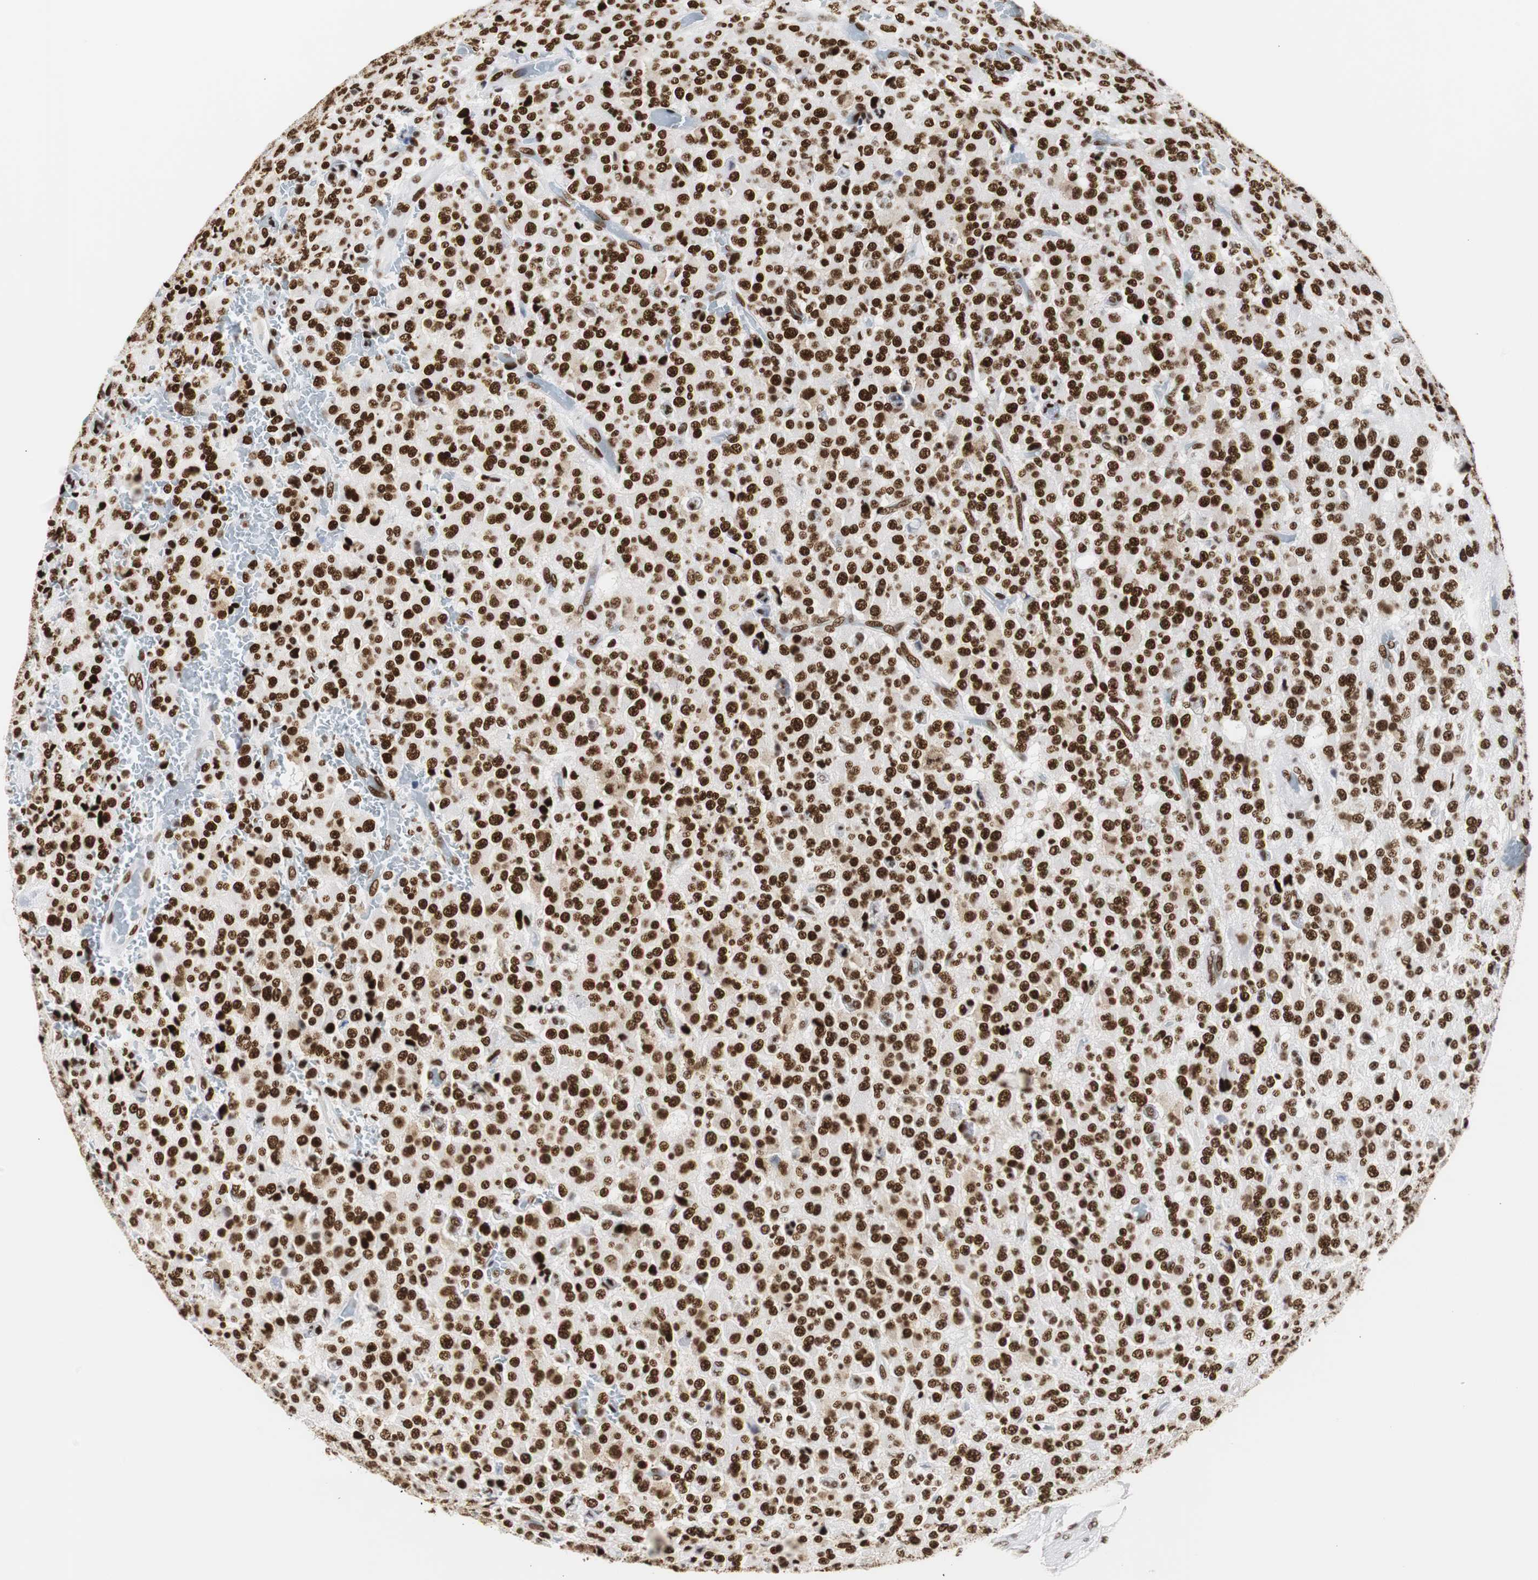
{"staining": {"intensity": "strong", "quantity": ">75%", "location": "nuclear"}, "tissue": "glioma", "cell_type": "Tumor cells", "image_type": "cancer", "snomed": [{"axis": "morphology", "description": "Glioma, malignant, High grade"}, {"axis": "topography", "description": "pancreas cauda"}], "caption": "Immunohistochemistry of glioma shows high levels of strong nuclear staining in approximately >75% of tumor cells.", "gene": "HNRNPH2", "patient": {"sex": "male", "age": 60}}